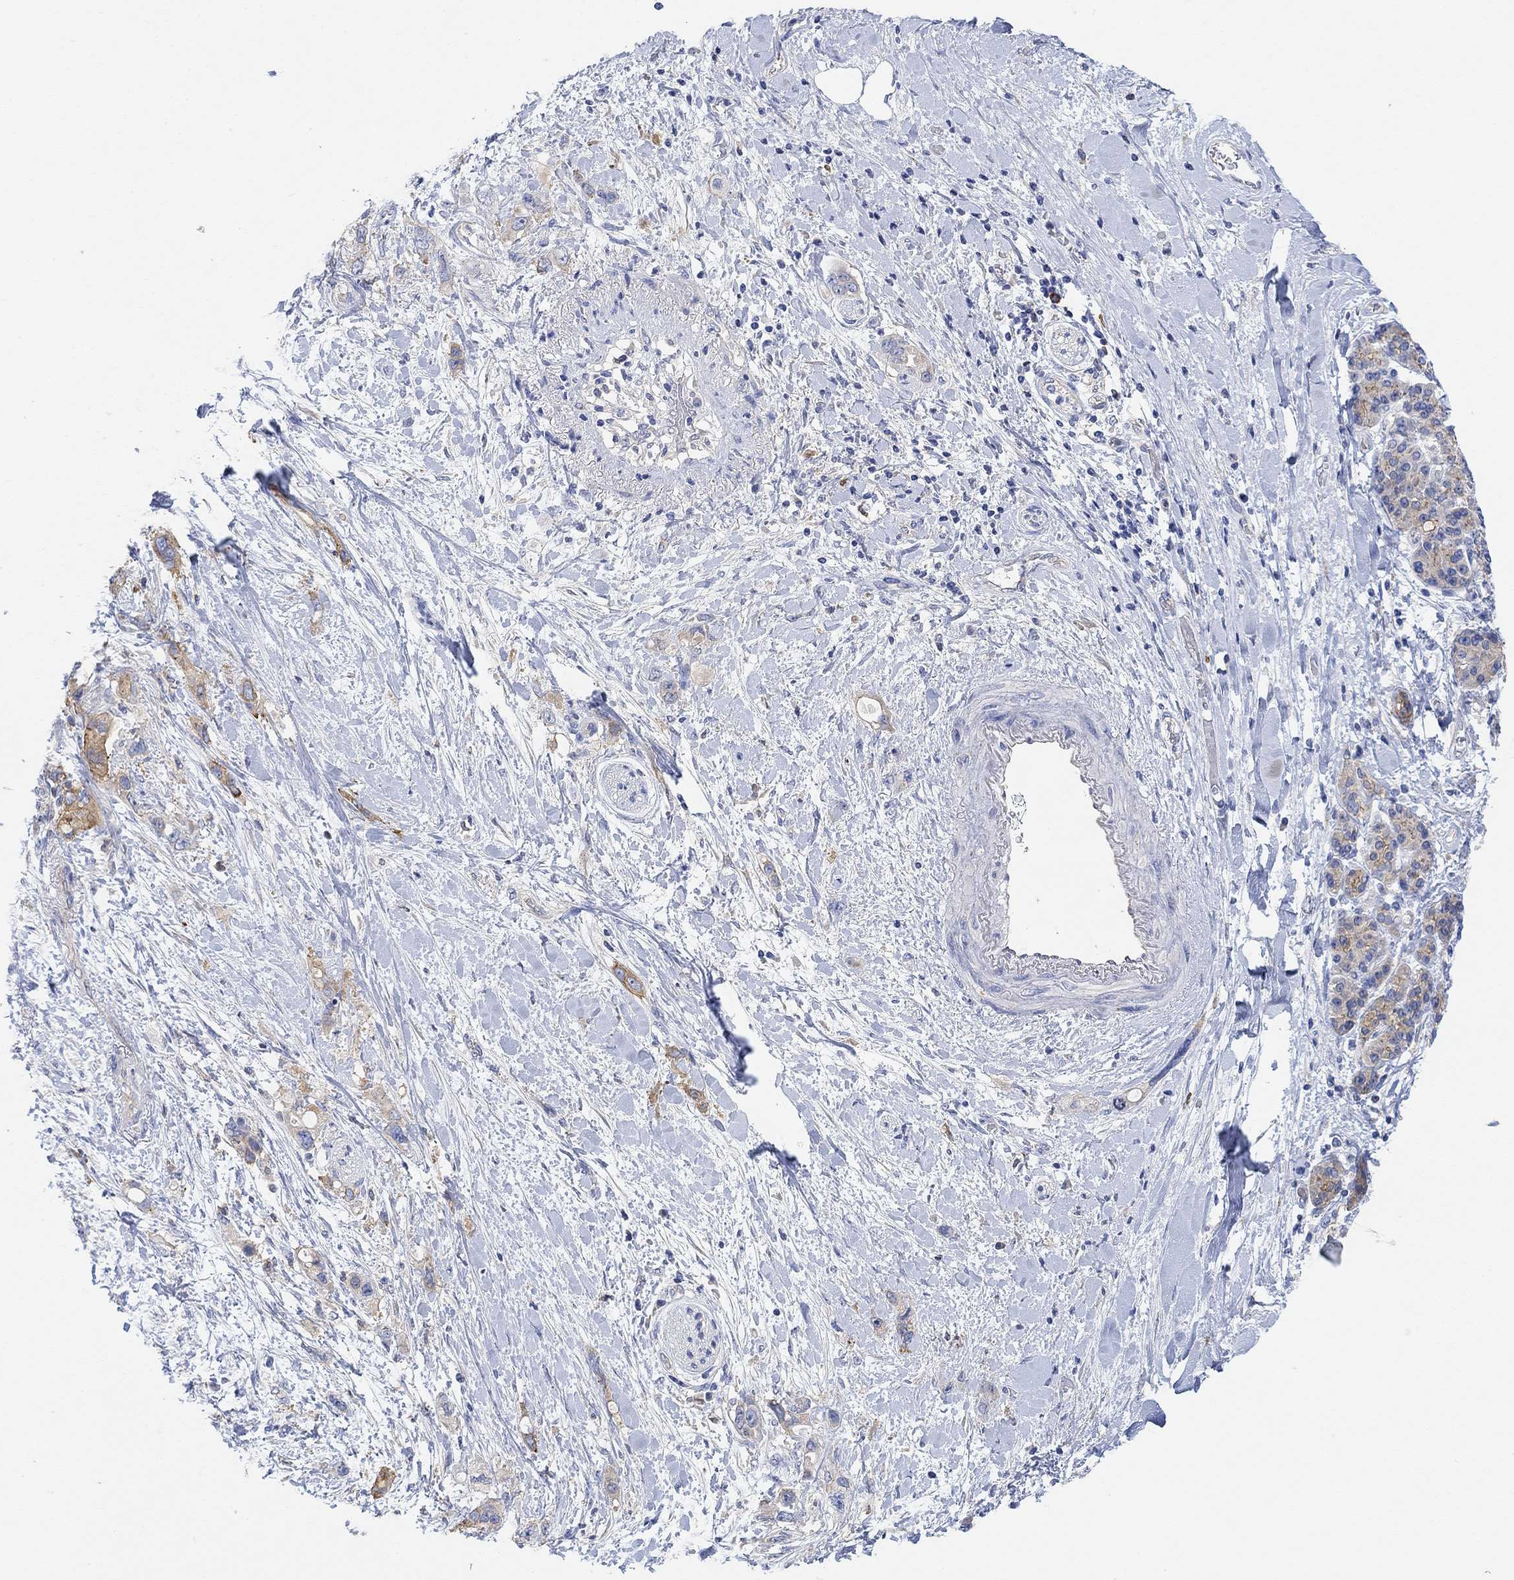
{"staining": {"intensity": "moderate", "quantity": "<25%", "location": "cytoplasmic/membranous"}, "tissue": "pancreatic cancer", "cell_type": "Tumor cells", "image_type": "cancer", "snomed": [{"axis": "morphology", "description": "Adenocarcinoma, NOS"}, {"axis": "topography", "description": "Pancreas"}], "caption": "Immunohistochemistry (IHC) of human pancreatic adenocarcinoma exhibits low levels of moderate cytoplasmic/membranous staining in about <25% of tumor cells. (Brightfield microscopy of DAB IHC at high magnification).", "gene": "RGS1", "patient": {"sex": "female", "age": 56}}